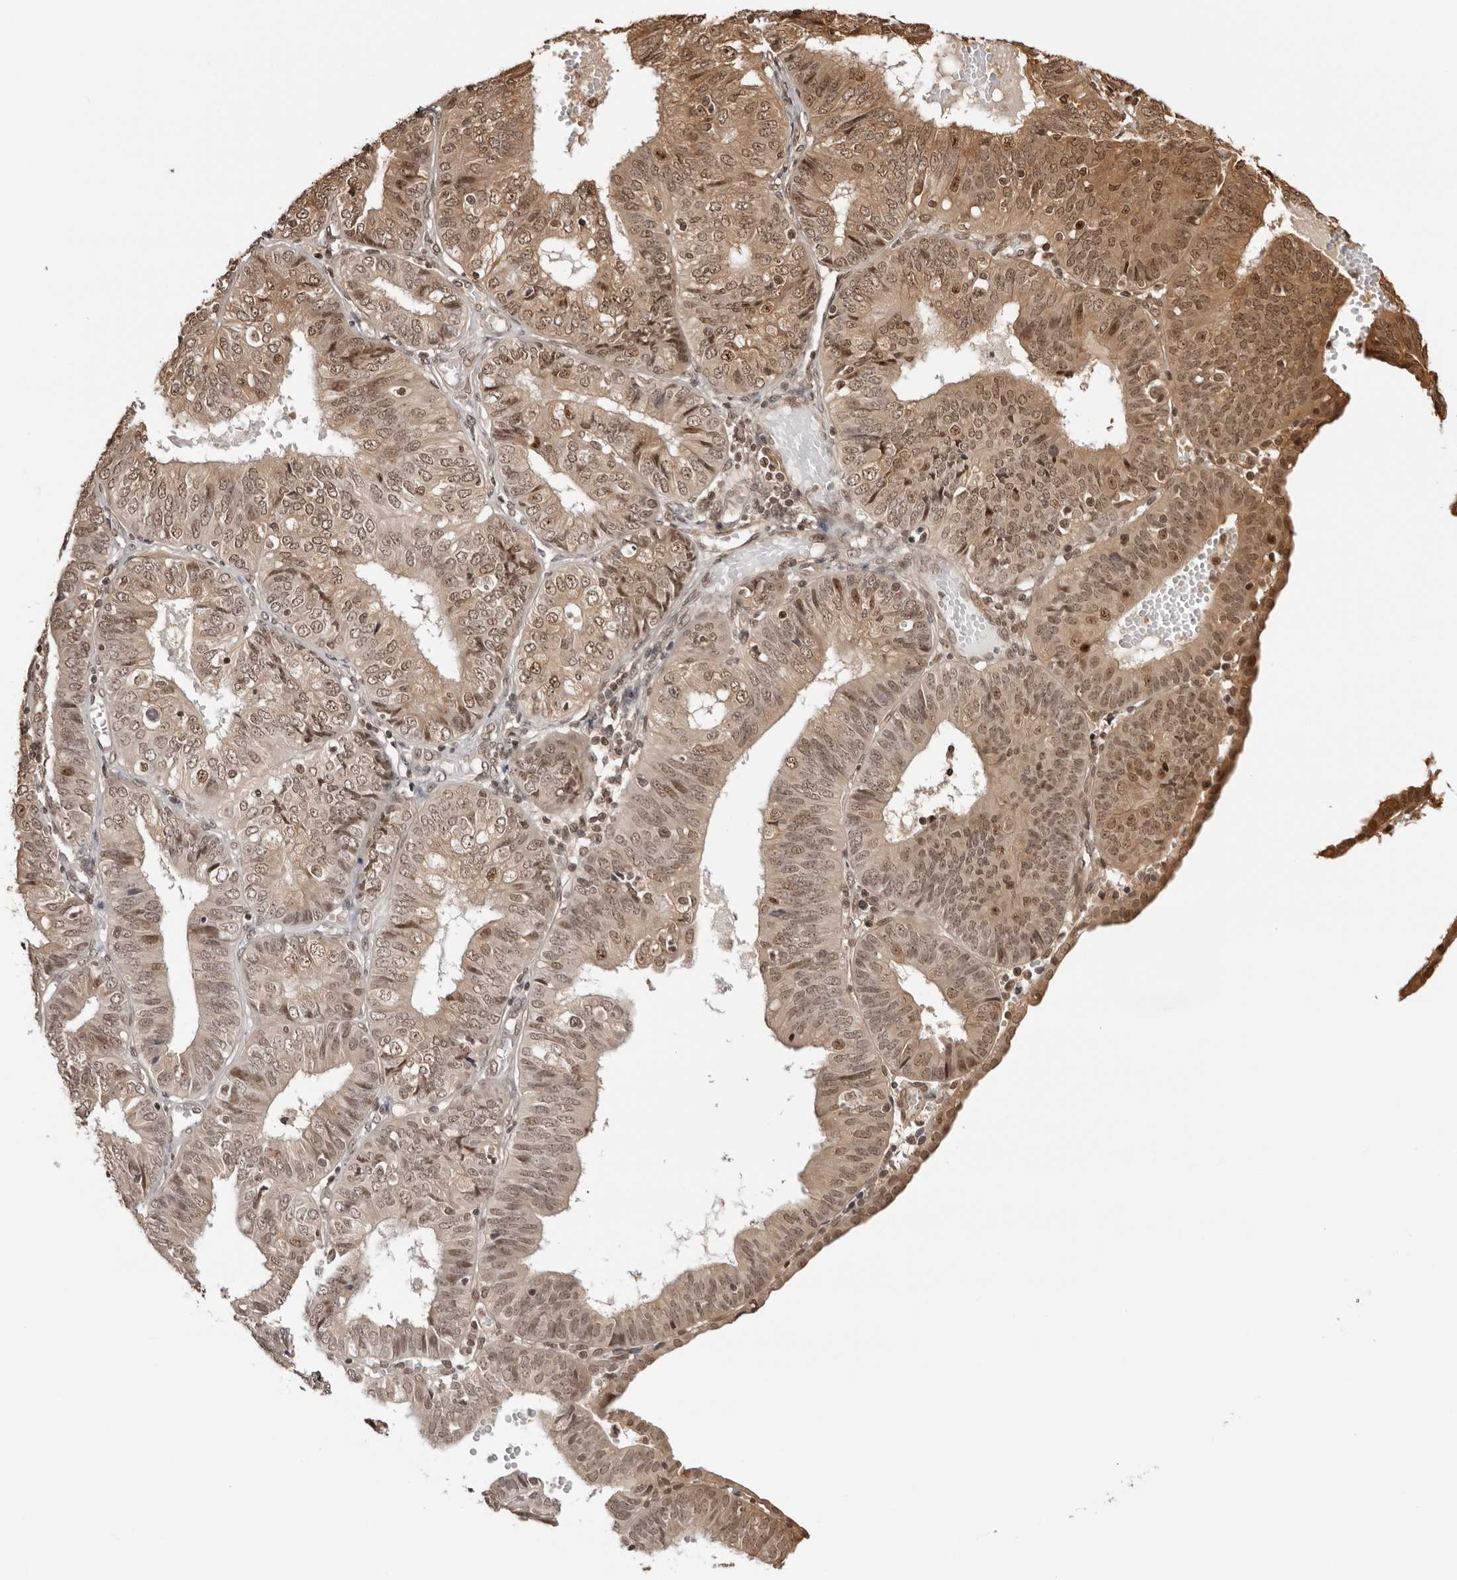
{"staining": {"intensity": "moderate", "quantity": ">75%", "location": "cytoplasmic/membranous,nuclear"}, "tissue": "endometrial cancer", "cell_type": "Tumor cells", "image_type": "cancer", "snomed": [{"axis": "morphology", "description": "Adenocarcinoma, NOS"}, {"axis": "topography", "description": "Endometrium"}], "caption": "This is an image of IHC staining of endometrial cancer, which shows moderate staining in the cytoplasmic/membranous and nuclear of tumor cells.", "gene": "SDE2", "patient": {"sex": "female", "age": 58}}